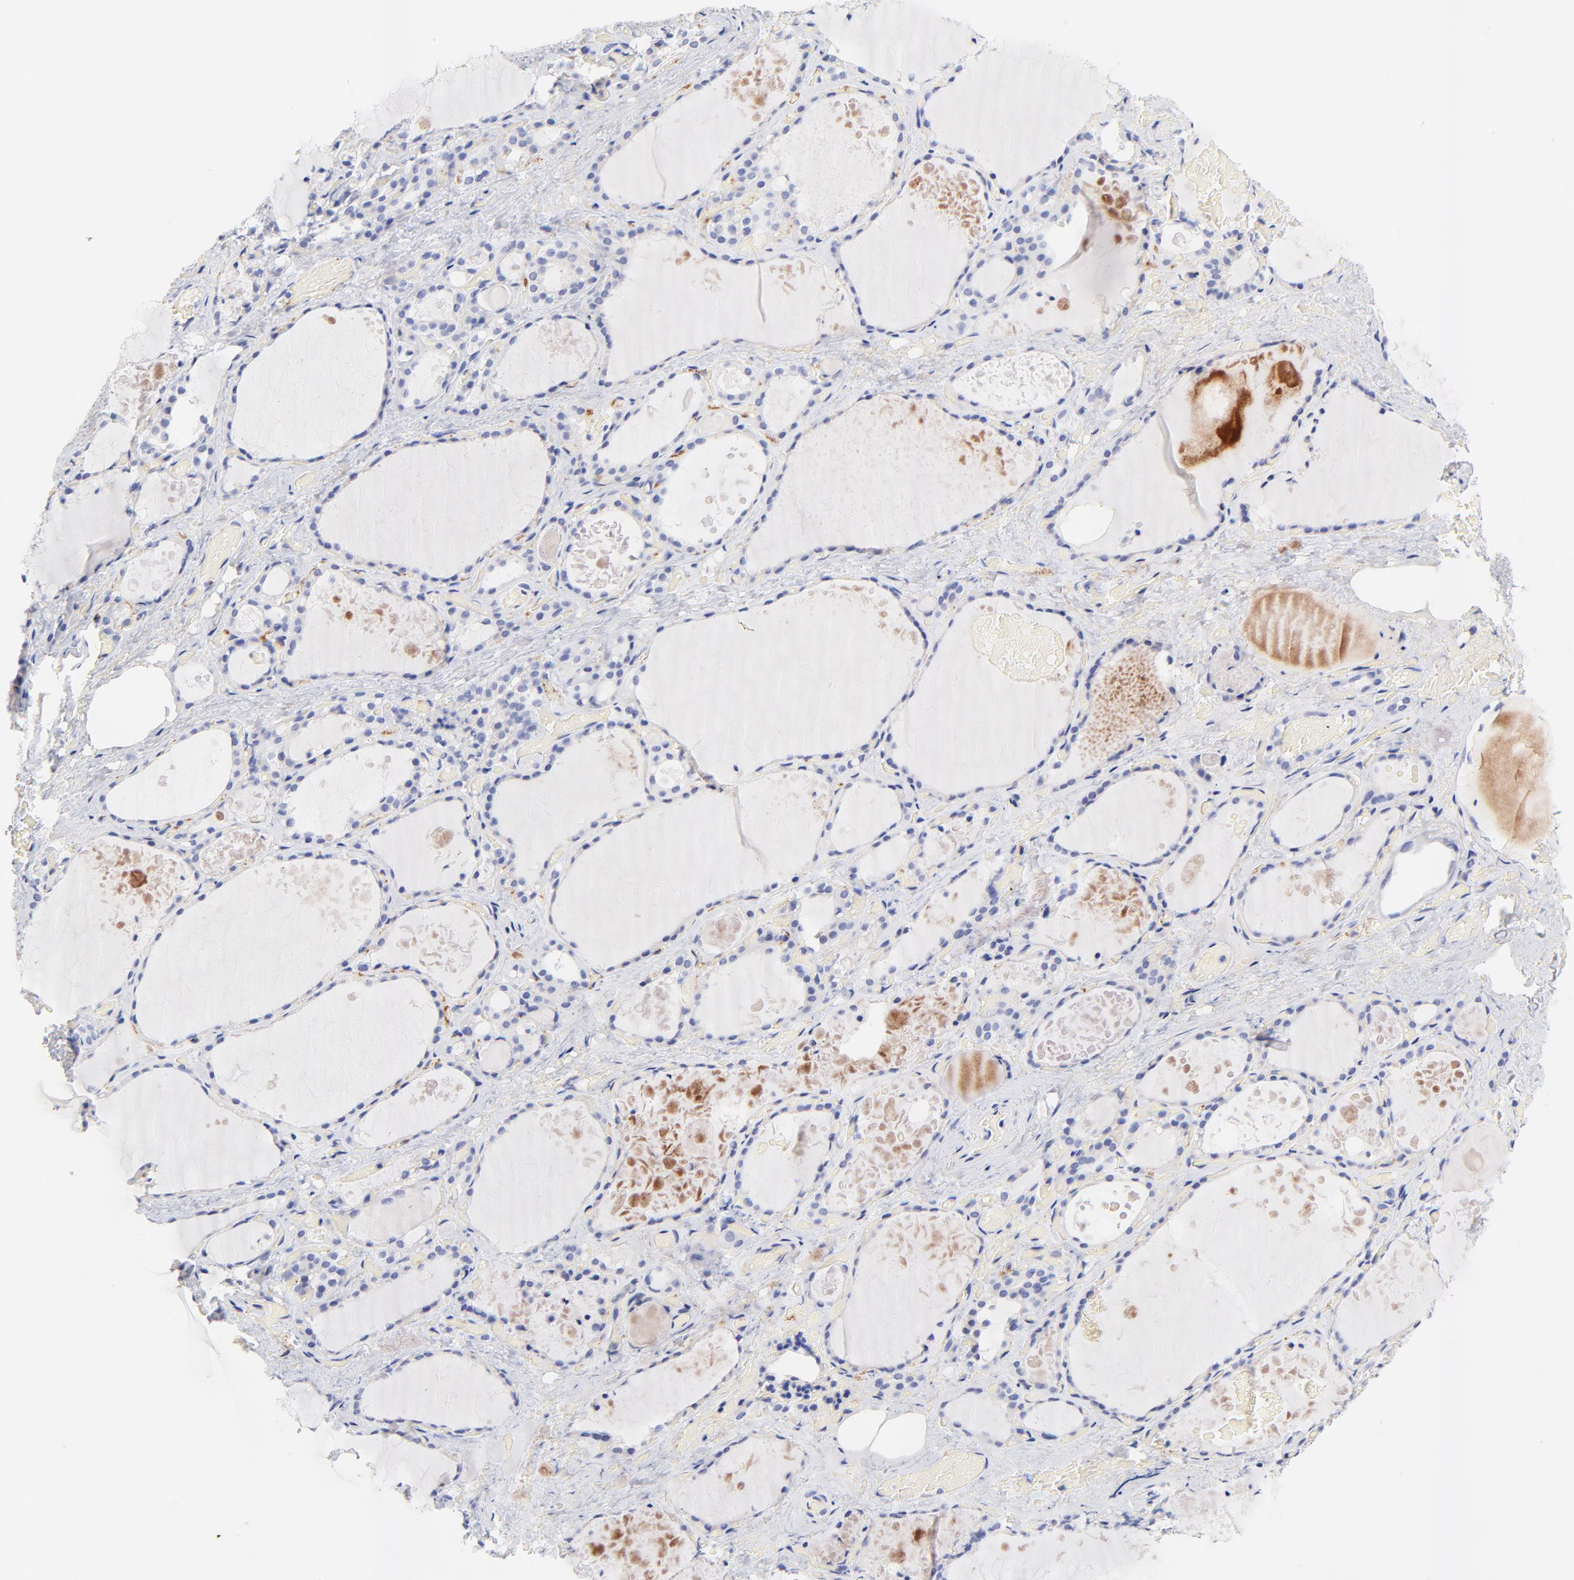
{"staining": {"intensity": "negative", "quantity": "none", "location": "none"}, "tissue": "thyroid gland", "cell_type": "Glandular cells", "image_type": "normal", "snomed": [{"axis": "morphology", "description": "Normal tissue, NOS"}, {"axis": "topography", "description": "Thyroid gland"}], "caption": "DAB (3,3'-diaminobenzidine) immunohistochemical staining of normal thyroid gland displays no significant expression in glandular cells. (DAB immunohistochemistry, high magnification).", "gene": "FAM117B", "patient": {"sex": "male", "age": 61}}